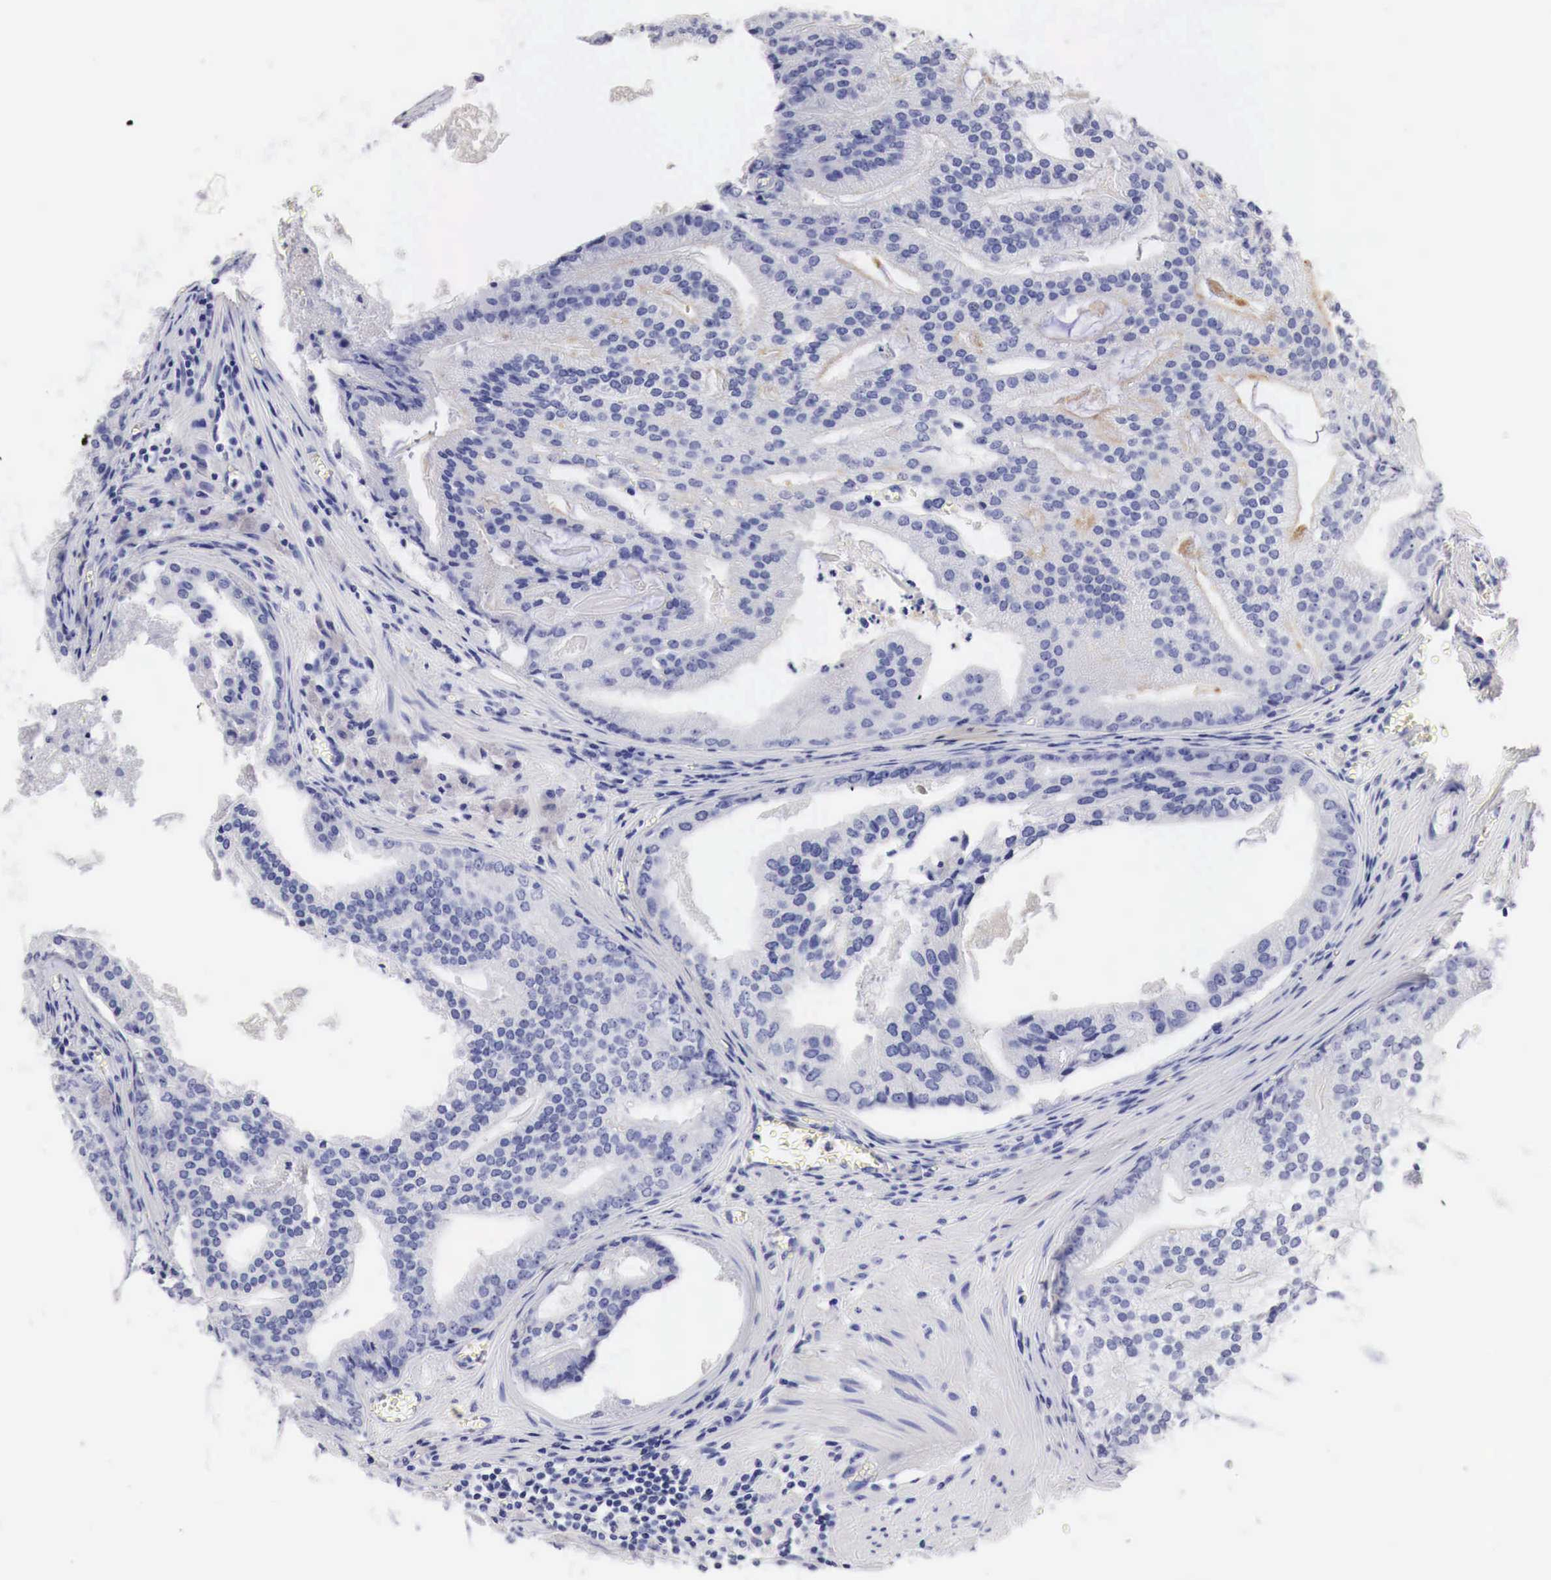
{"staining": {"intensity": "negative", "quantity": "none", "location": "none"}, "tissue": "prostate cancer", "cell_type": "Tumor cells", "image_type": "cancer", "snomed": [{"axis": "morphology", "description": "Adenocarcinoma, High grade"}, {"axis": "topography", "description": "Prostate"}], "caption": "This is an immunohistochemistry photomicrograph of prostate cancer. There is no staining in tumor cells.", "gene": "TYR", "patient": {"sex": "male", "age": 56}}